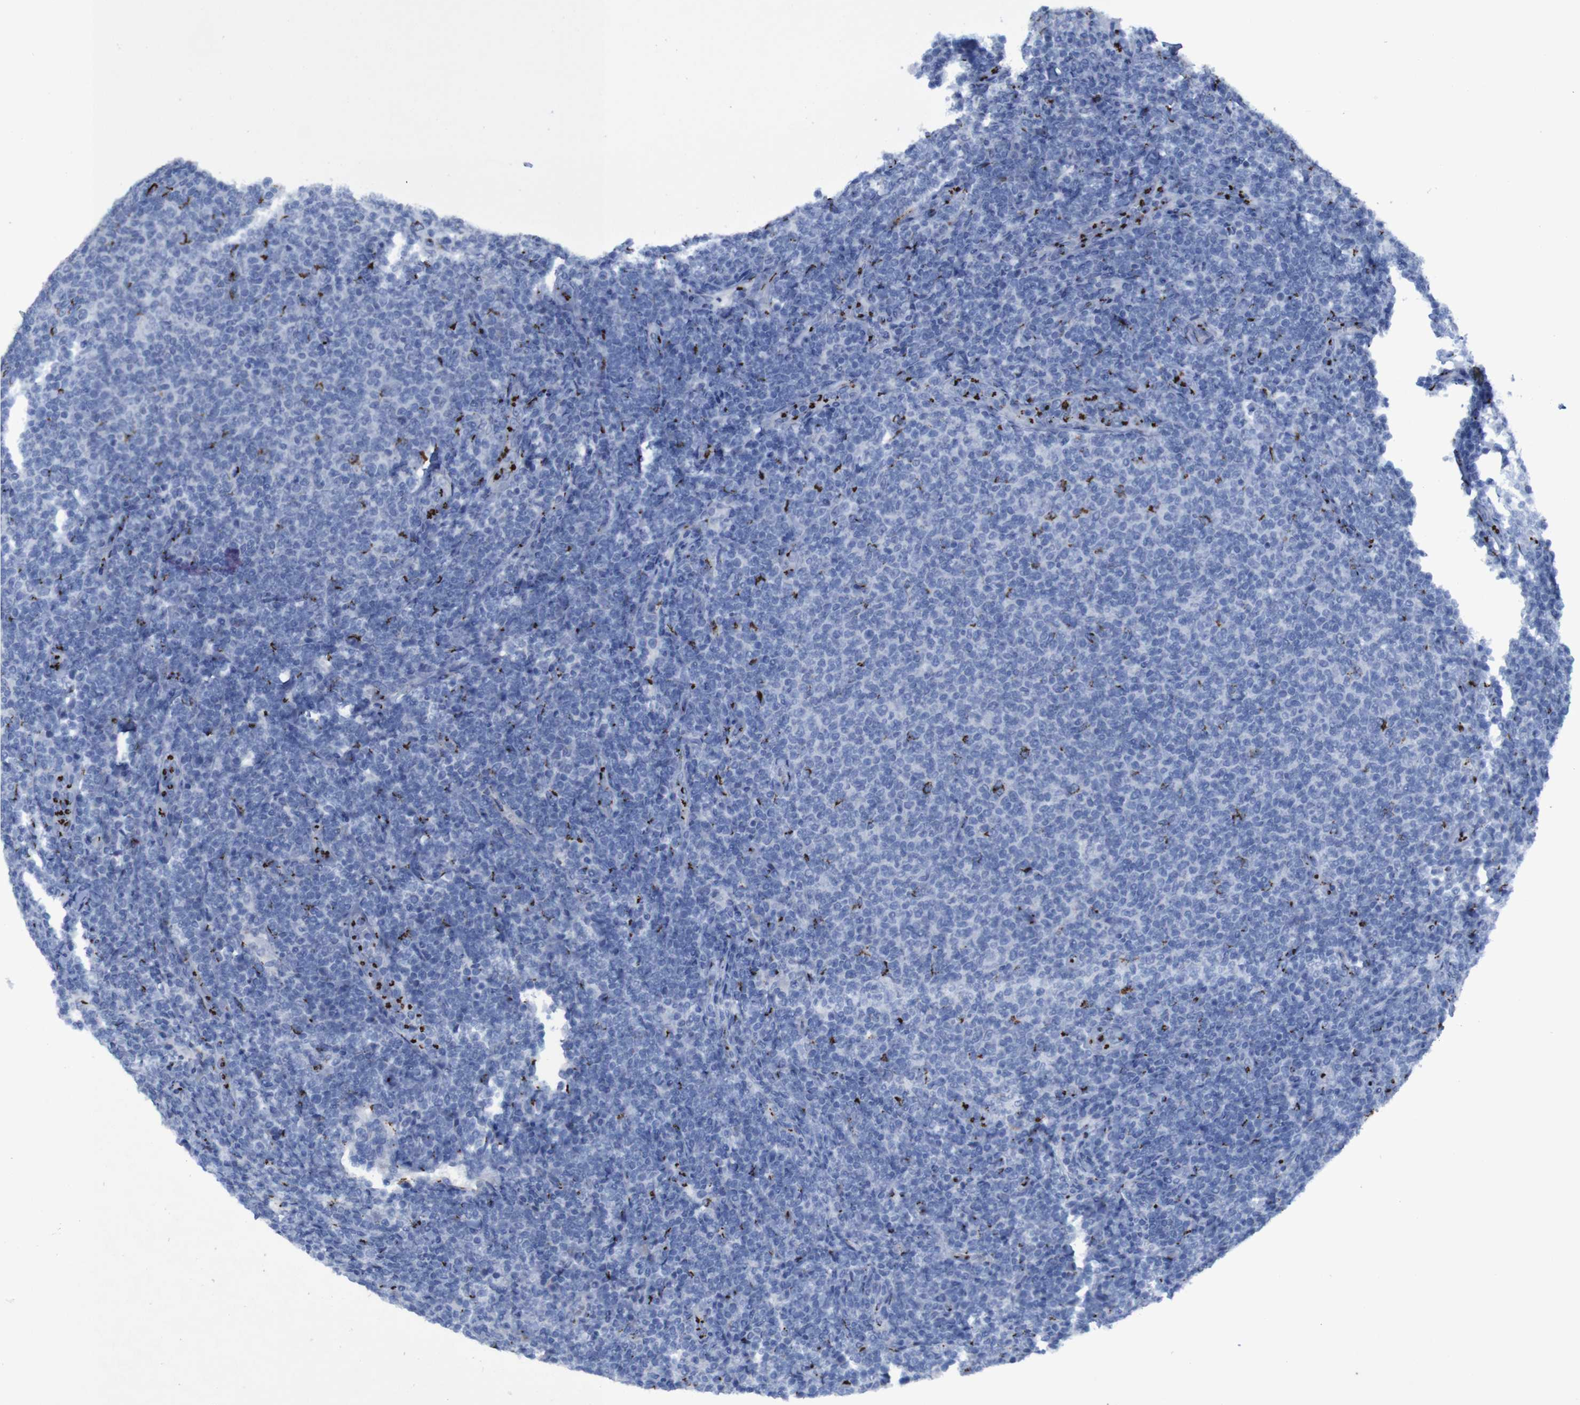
{"staining": {"intensity": "strong", "quantity": "<25%", "location": "cytoplasmic/membranous"}, "tissue": "lymphoma", "cell_type": "Tumor cells", "image_type": "cancer", "snomed": [{"axis": "morphology", "description": "Malignant lymphoma, non-Hodgkin's type, Low grade"}, {"axis": "topography", "description": "Lymph node"}], "caption": "Strong cytoplasmic/membranous expression for a protein is appreciated in about <25% of tumor cells of lymphoma using IHC.", "gene": "GOLM1", "patient": {"sex": "male", "age": 66}}